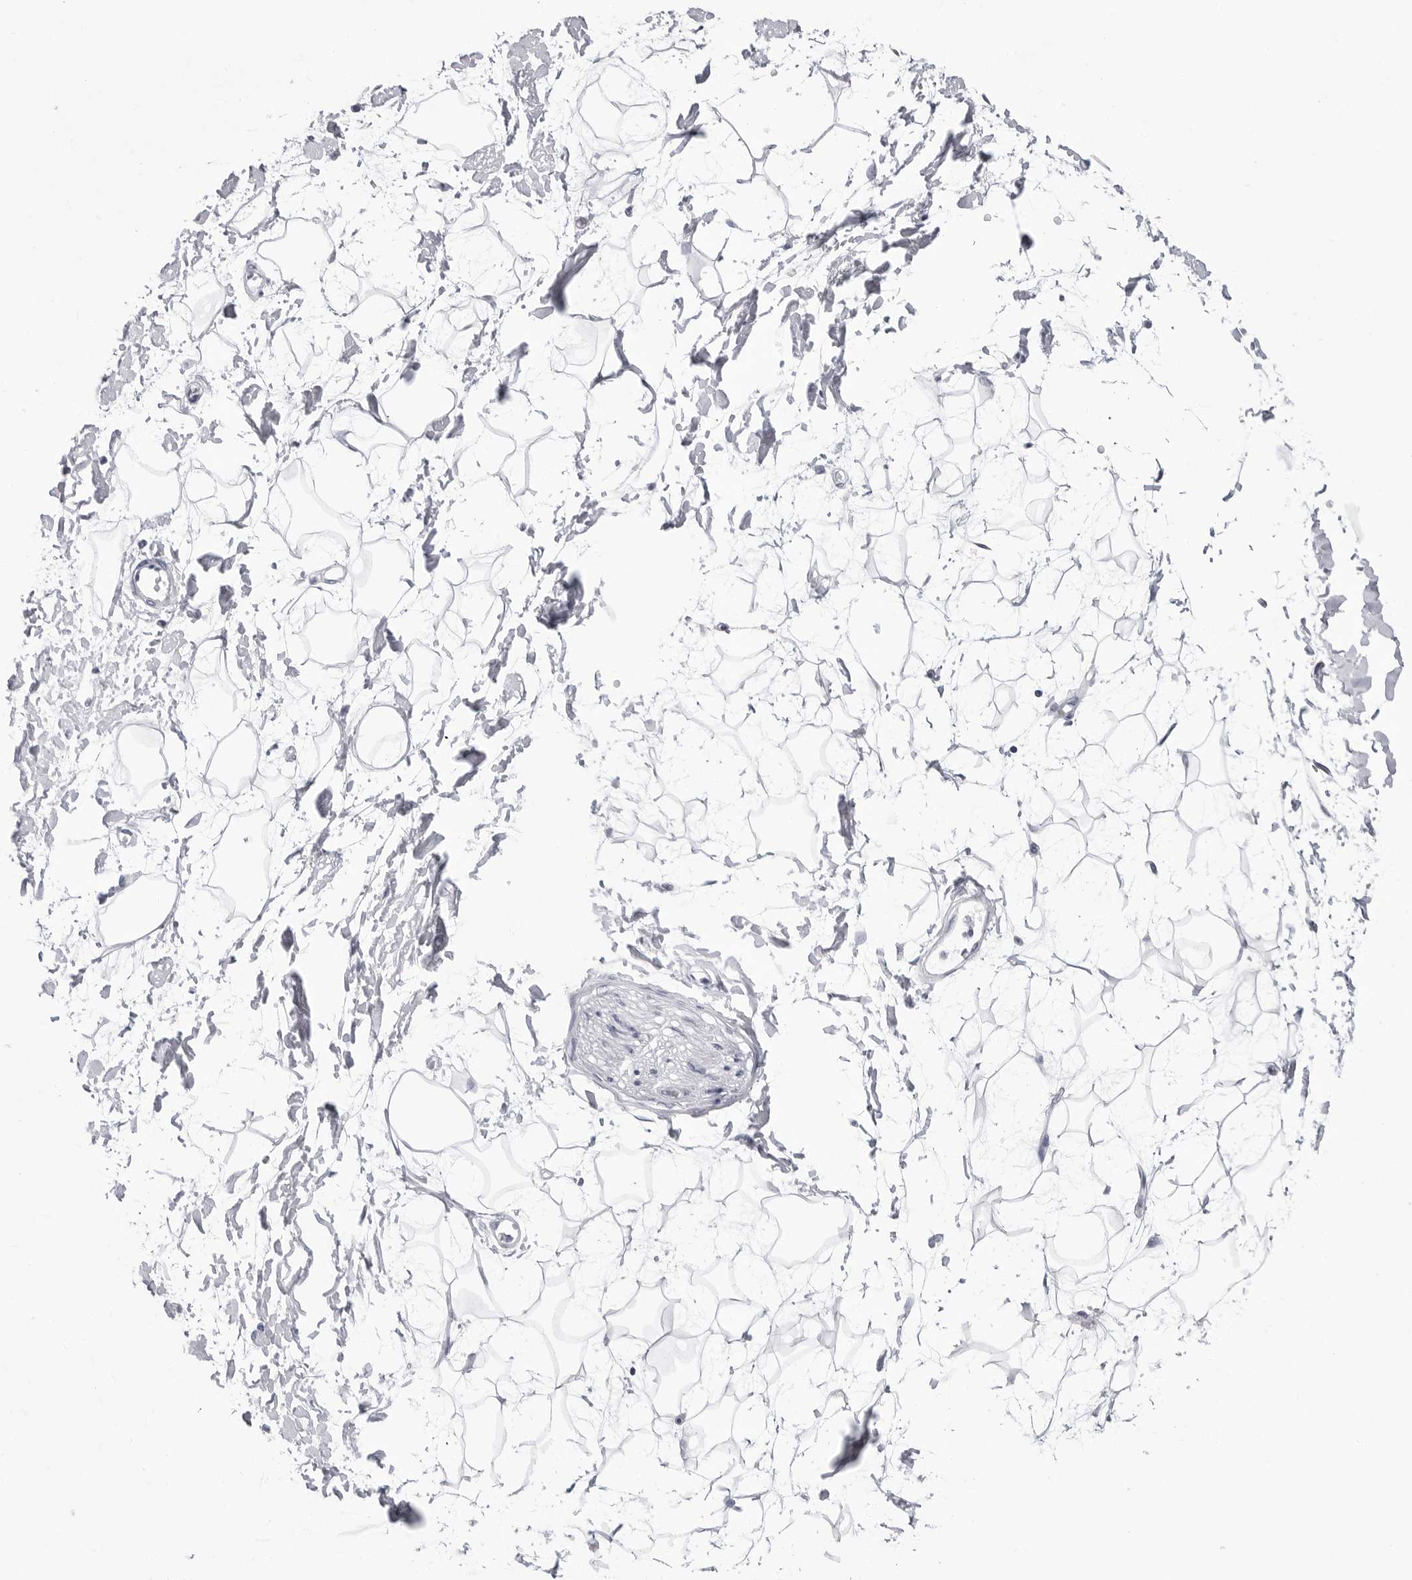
{"staining": {"intensity": "negative", "quantity": "none", "location": "none"}, "tissue": "adipose tissue", "cell_type": "Adipocytes", "image_type": "normal", "snomed": [{"axis": "morphology", "description": "Normal tissue, NOS"}, {"axis": "topography", "description": "Soft tissue"}], "caption": "Immunohistochemical staining of unremarkable adipose tissue exhibits no significant staining in adipocytes.", "gene": "PGA3", "patient": {"sex": "male", "age": 72}}